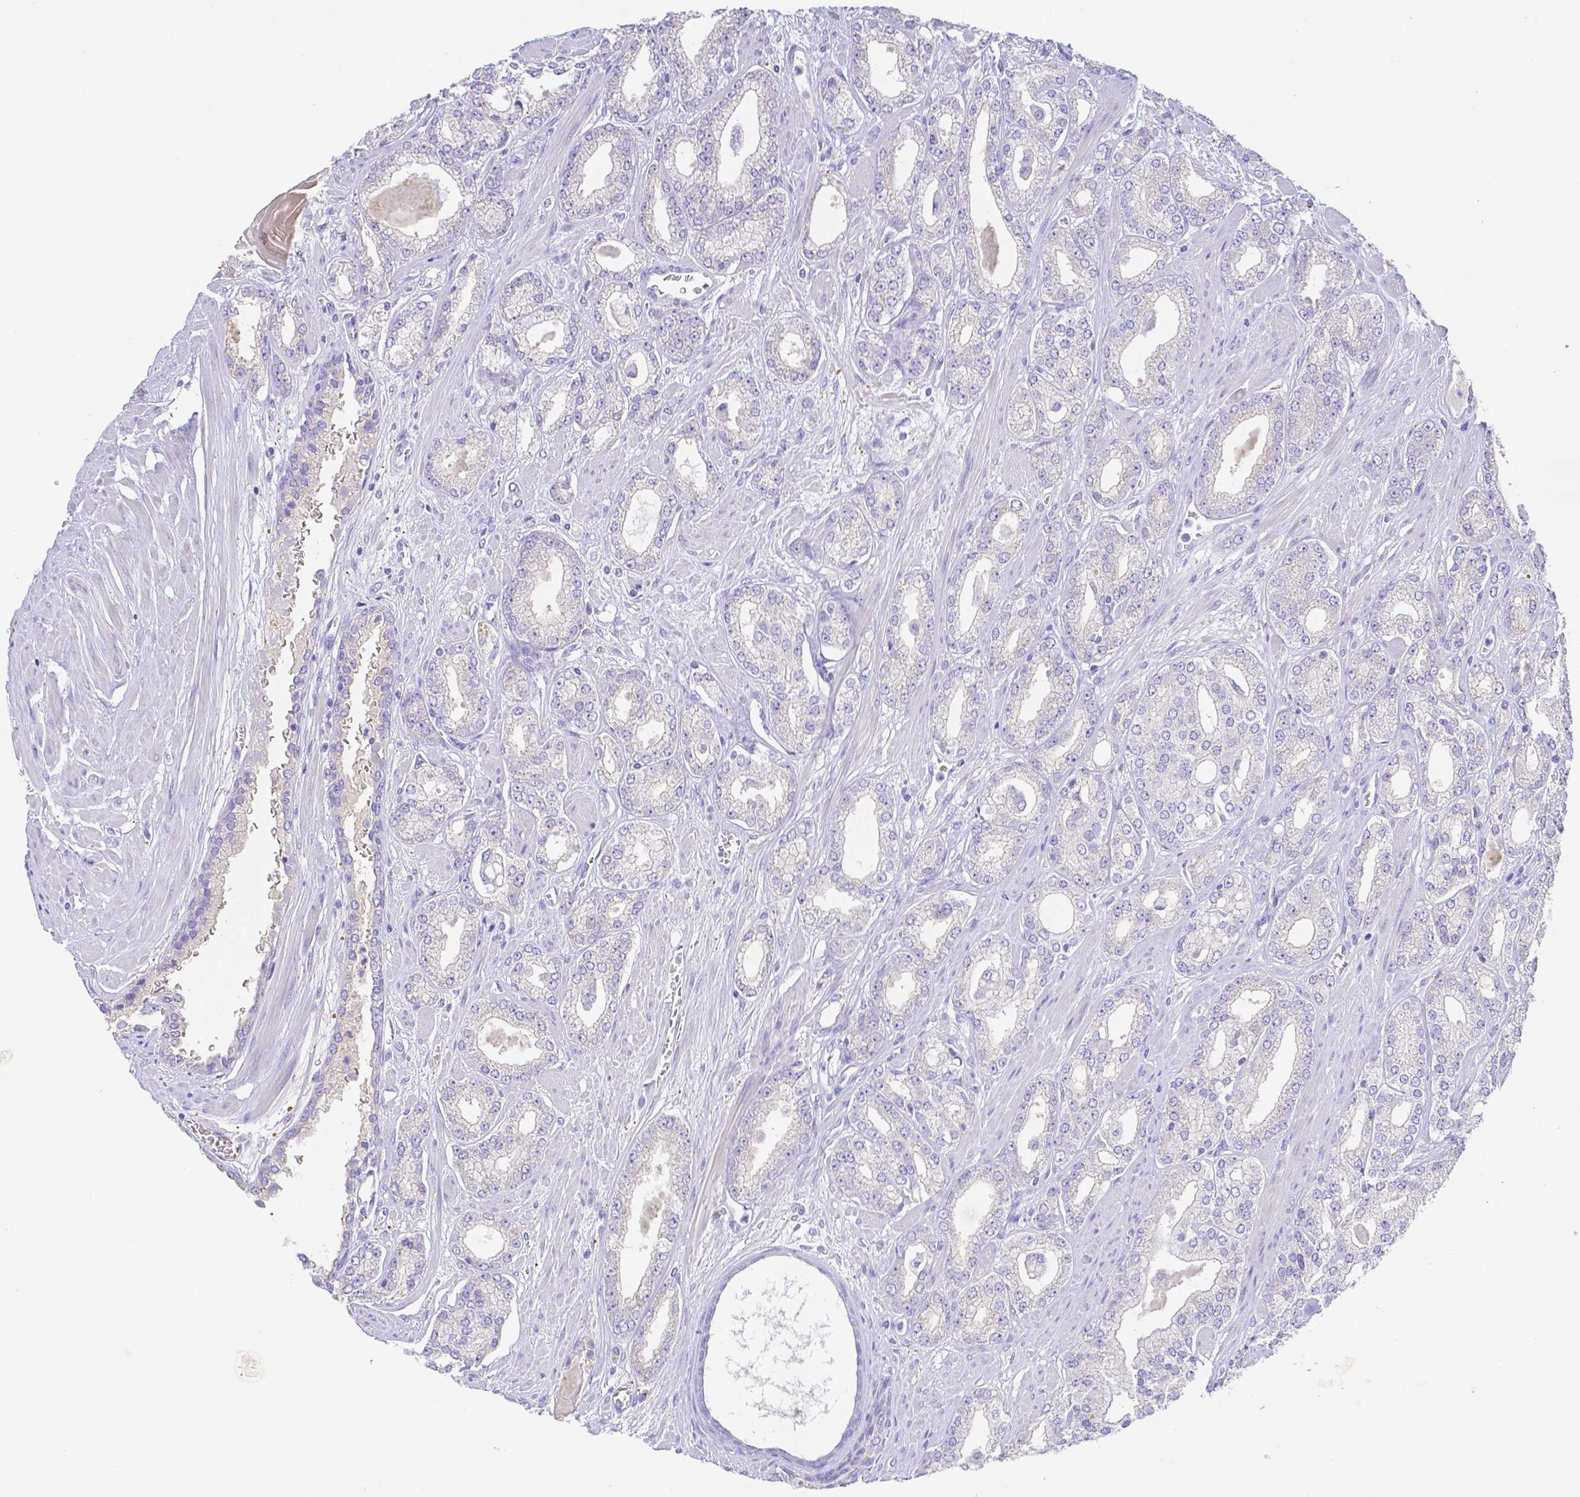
{"staining": {"intensity": "negative", "quantity": "none", "location": "none"}, "tissue": "prostate cancer", "cell_type": "Tumor cells", "image_type": "cancer", "snomed": [{"axis": "morphology", "description": "Adenocarcinoma, High grade"}, {"axis": "topography", "description": "Prostate"}], "caption": "The micrograph displays no staining of tumor cells in high-grade adenocarcinoma (prostate).", "gene": "ZG16B", "patient": {"sex": "male", "age": 64}}